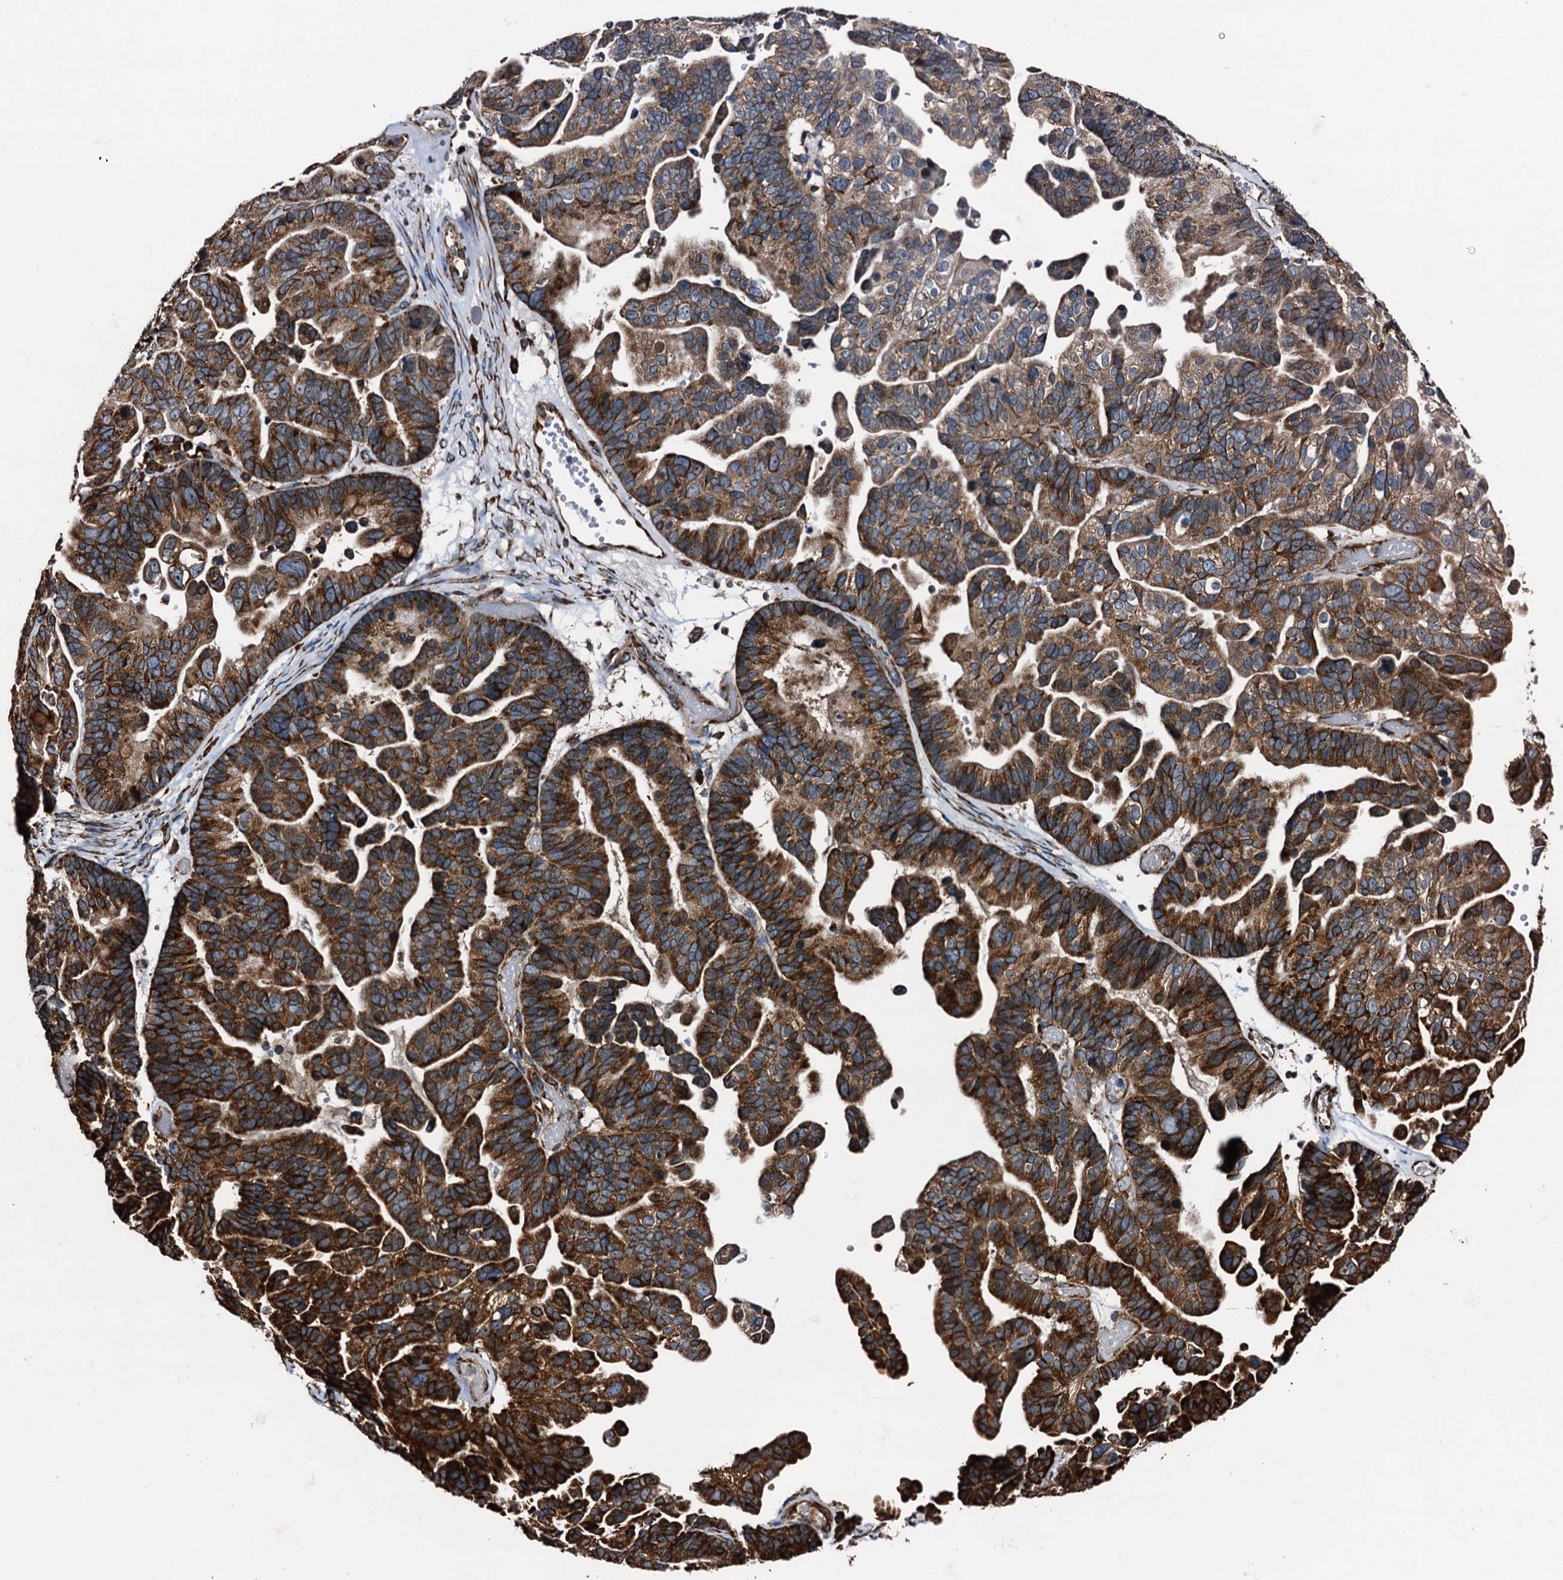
{"staining": {"intensity": "strong", "quantity": ">75%", "location": "cytoplasmic/membranous"}, "tissue": "ovarian cancer", "cell_type": "Tumor cells", "image_type": "cancer", "snomed": [{"axis": "morphology", "description": "Cystadenocarcinoma, serous, NOS"}, {"axis": "topography", "description": "Ovary"}], "caption": "Human ovarian cancer stained for a protein (brown) reveals strong cytoplasmic/membranous positive expression in about >75% of tumor cells.", "gene": "ATP2C1", "patient": {"sex": "female", "age": 56}}